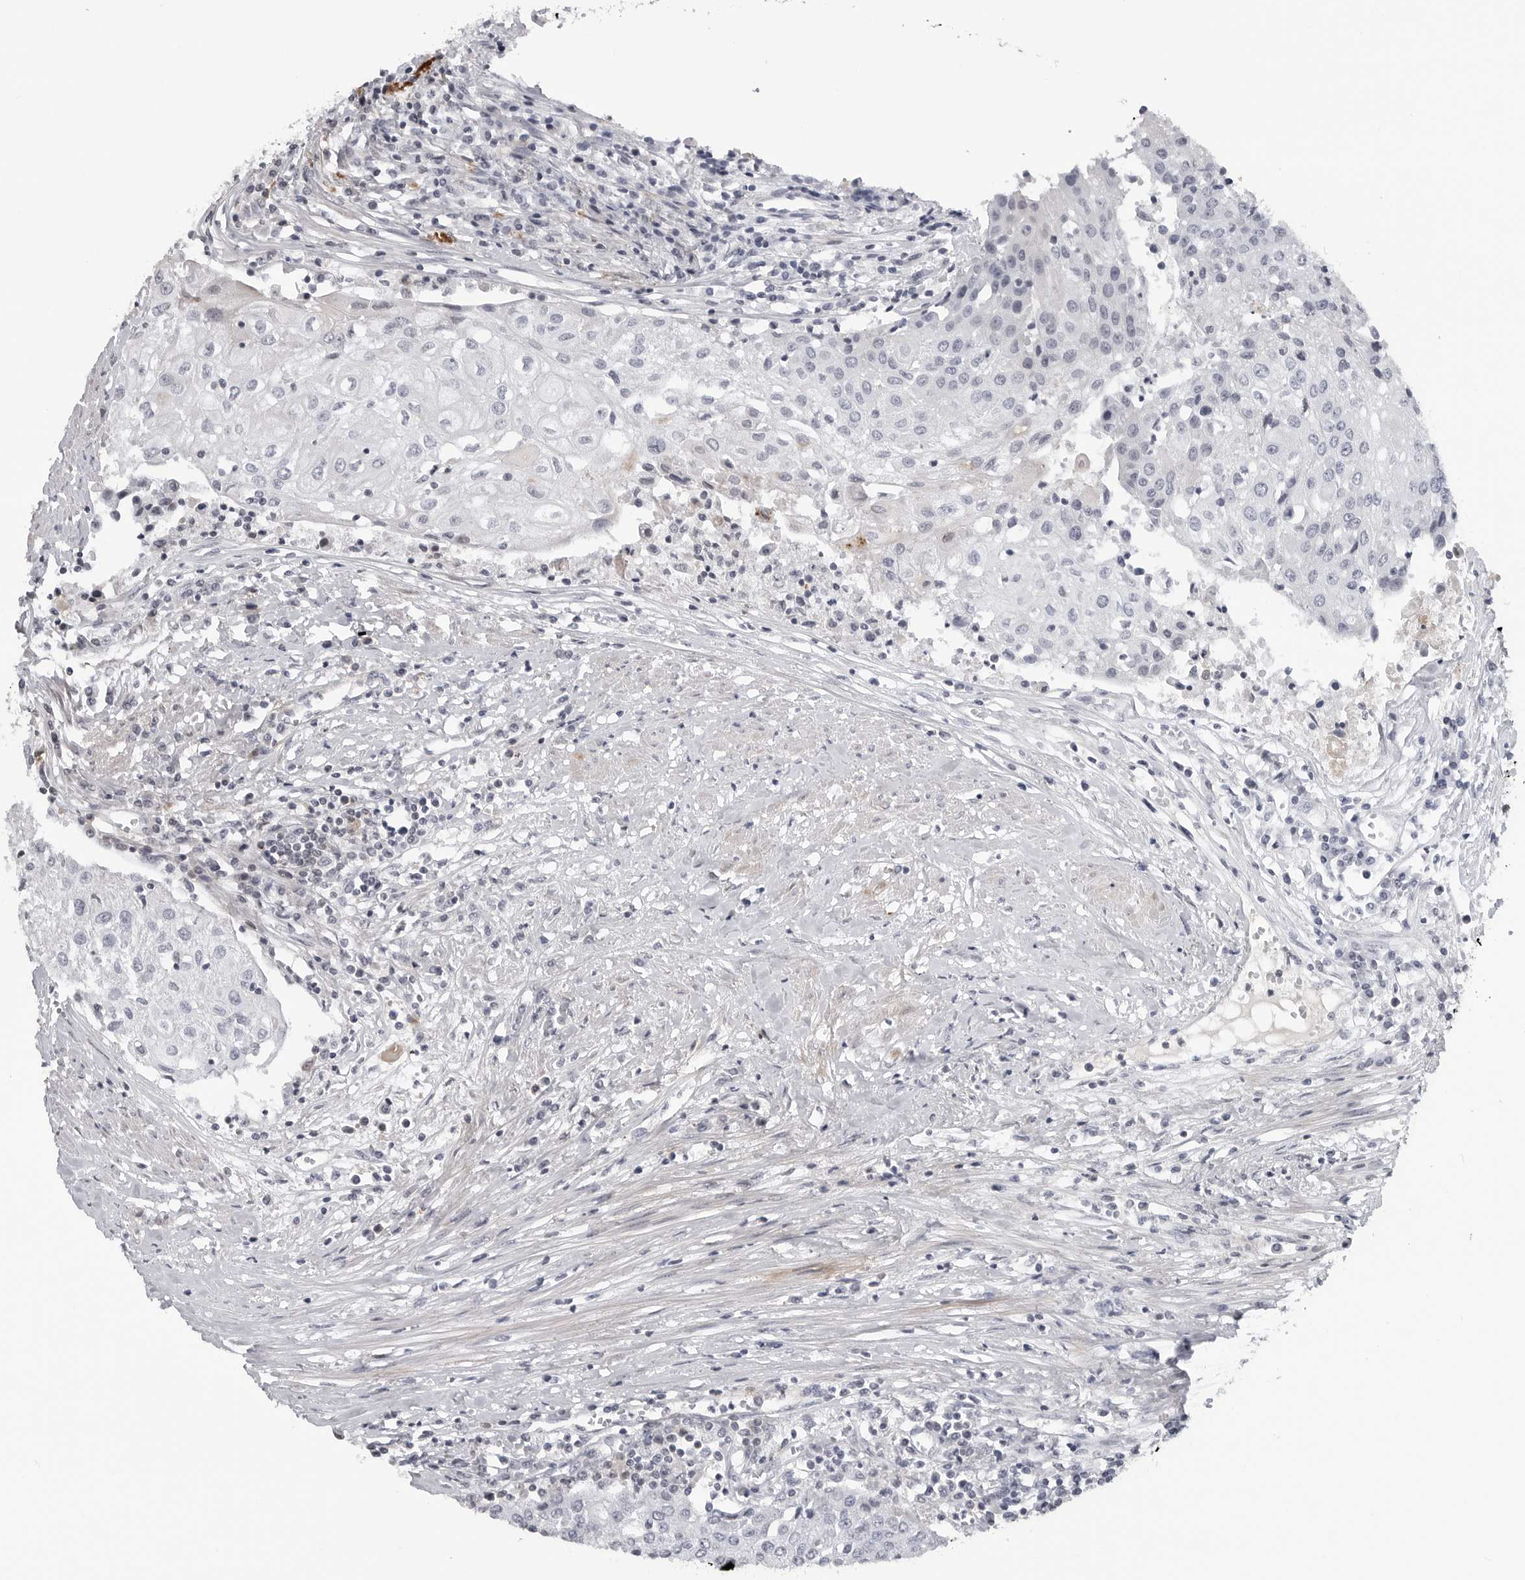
{"staining": {"intensity": "negative", "quantity": "none", "location": "none"}, "tissue": "urothelial cancer", "cell_type": "Tumor cells", "image_type": "cancer", "snomed": [{"axis": "morphology", "description": "Urothelial carcinoma, High grade"}, {"axis": "topography", "description": "Urinary bladder"}], "caption": "High power microscopy image of an IHC histopathology image of high-grade urothelial carcinoma, revealing no significant staining in tumor cells.", "gene": "CXCR5", "patient": {"sex": "female", "age": 85}}